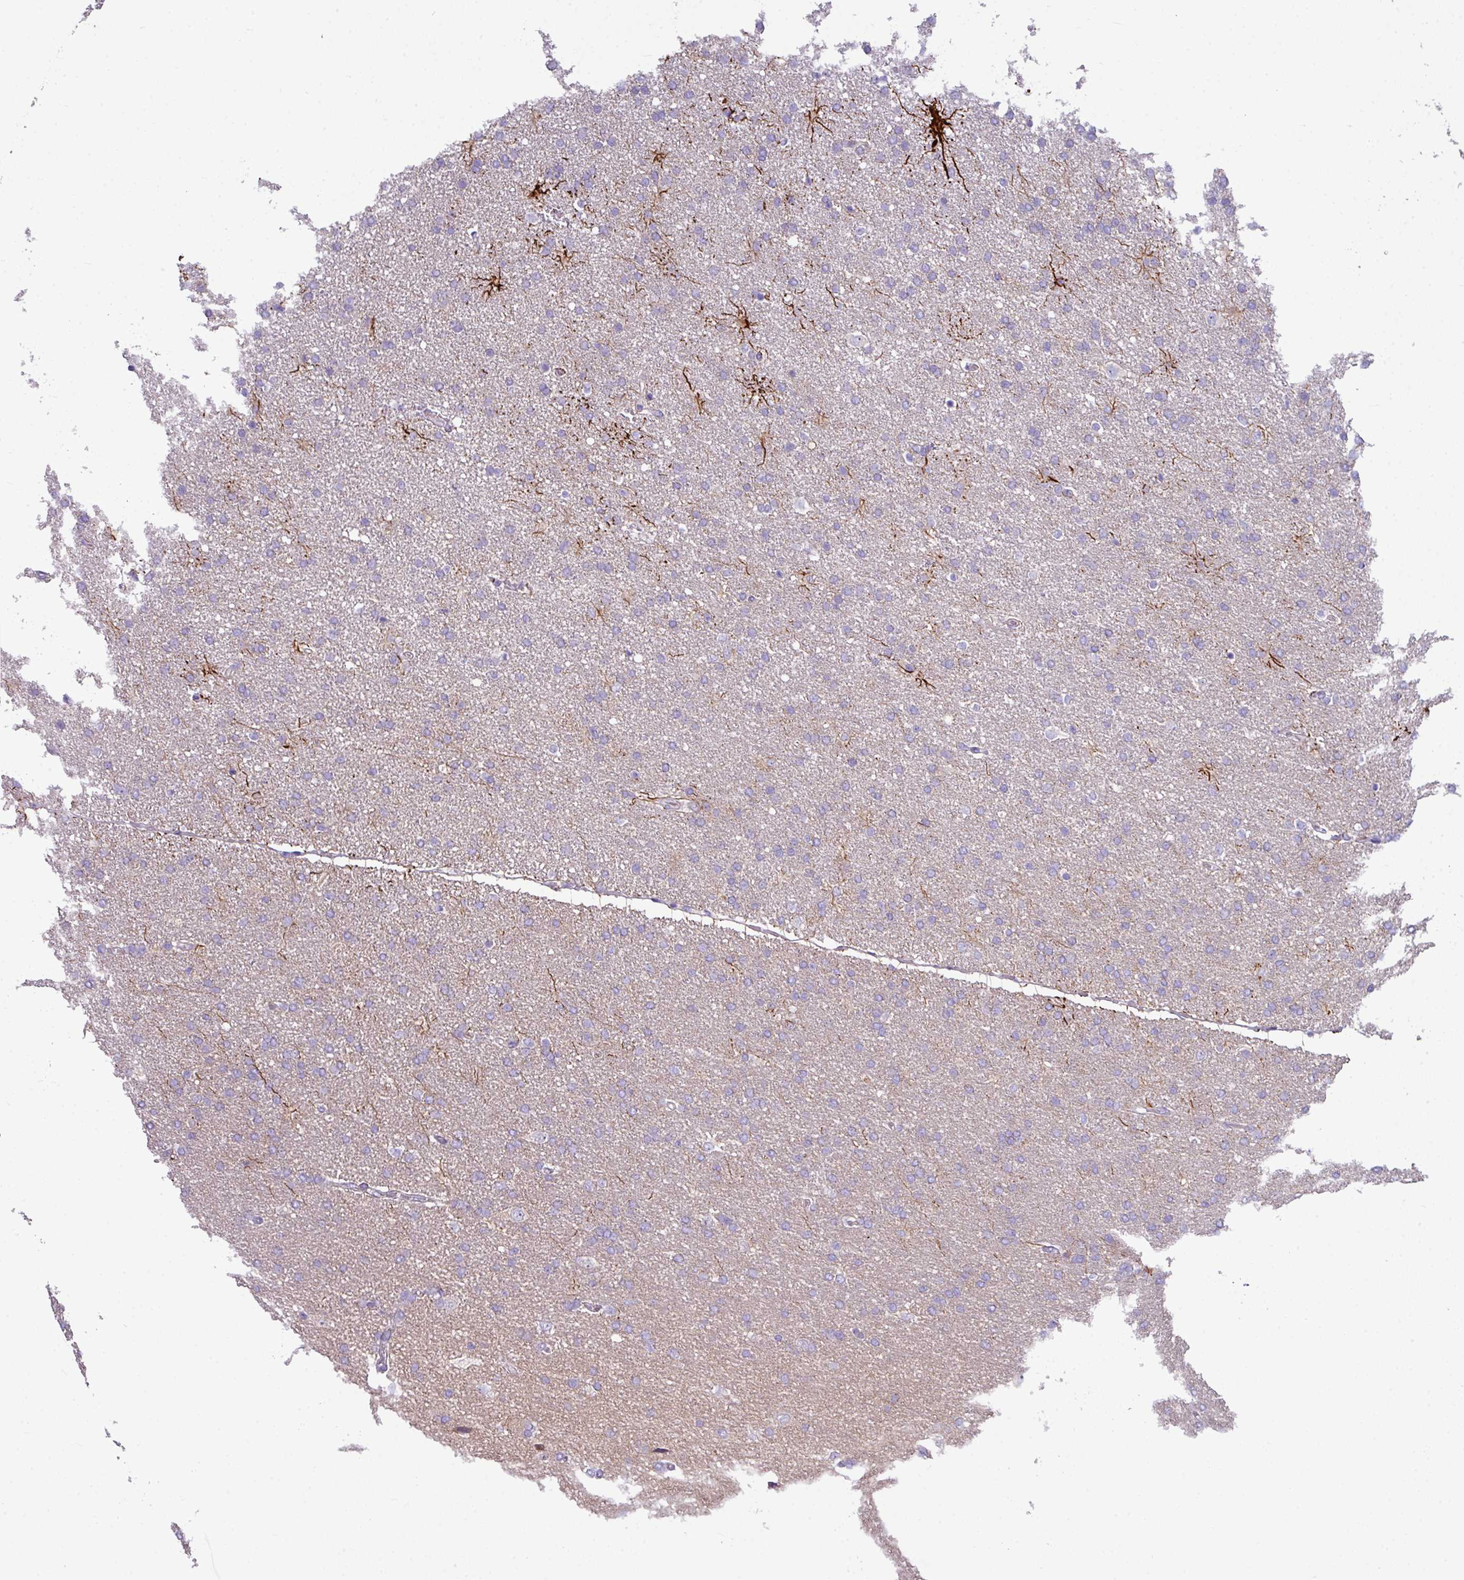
{"staining": {"intensity": "negative", "quantity": "none", "location": "none"}, "tissue": "glioma", "cell_type": "Tumor cells", "image_type": "cancer", "snomed": [{"axis": "morphology", "description": "Glioma, malignant, High grade"}, {"axis": "topography", "description": "Brain"}], "caption": "Glioma was stained to show a protein in brown. There is no significant staining in tumor cells. (DAB IHC, high magnification).", "gene": "ABCC5", "patient": {"sex": "male", "age": 72}}